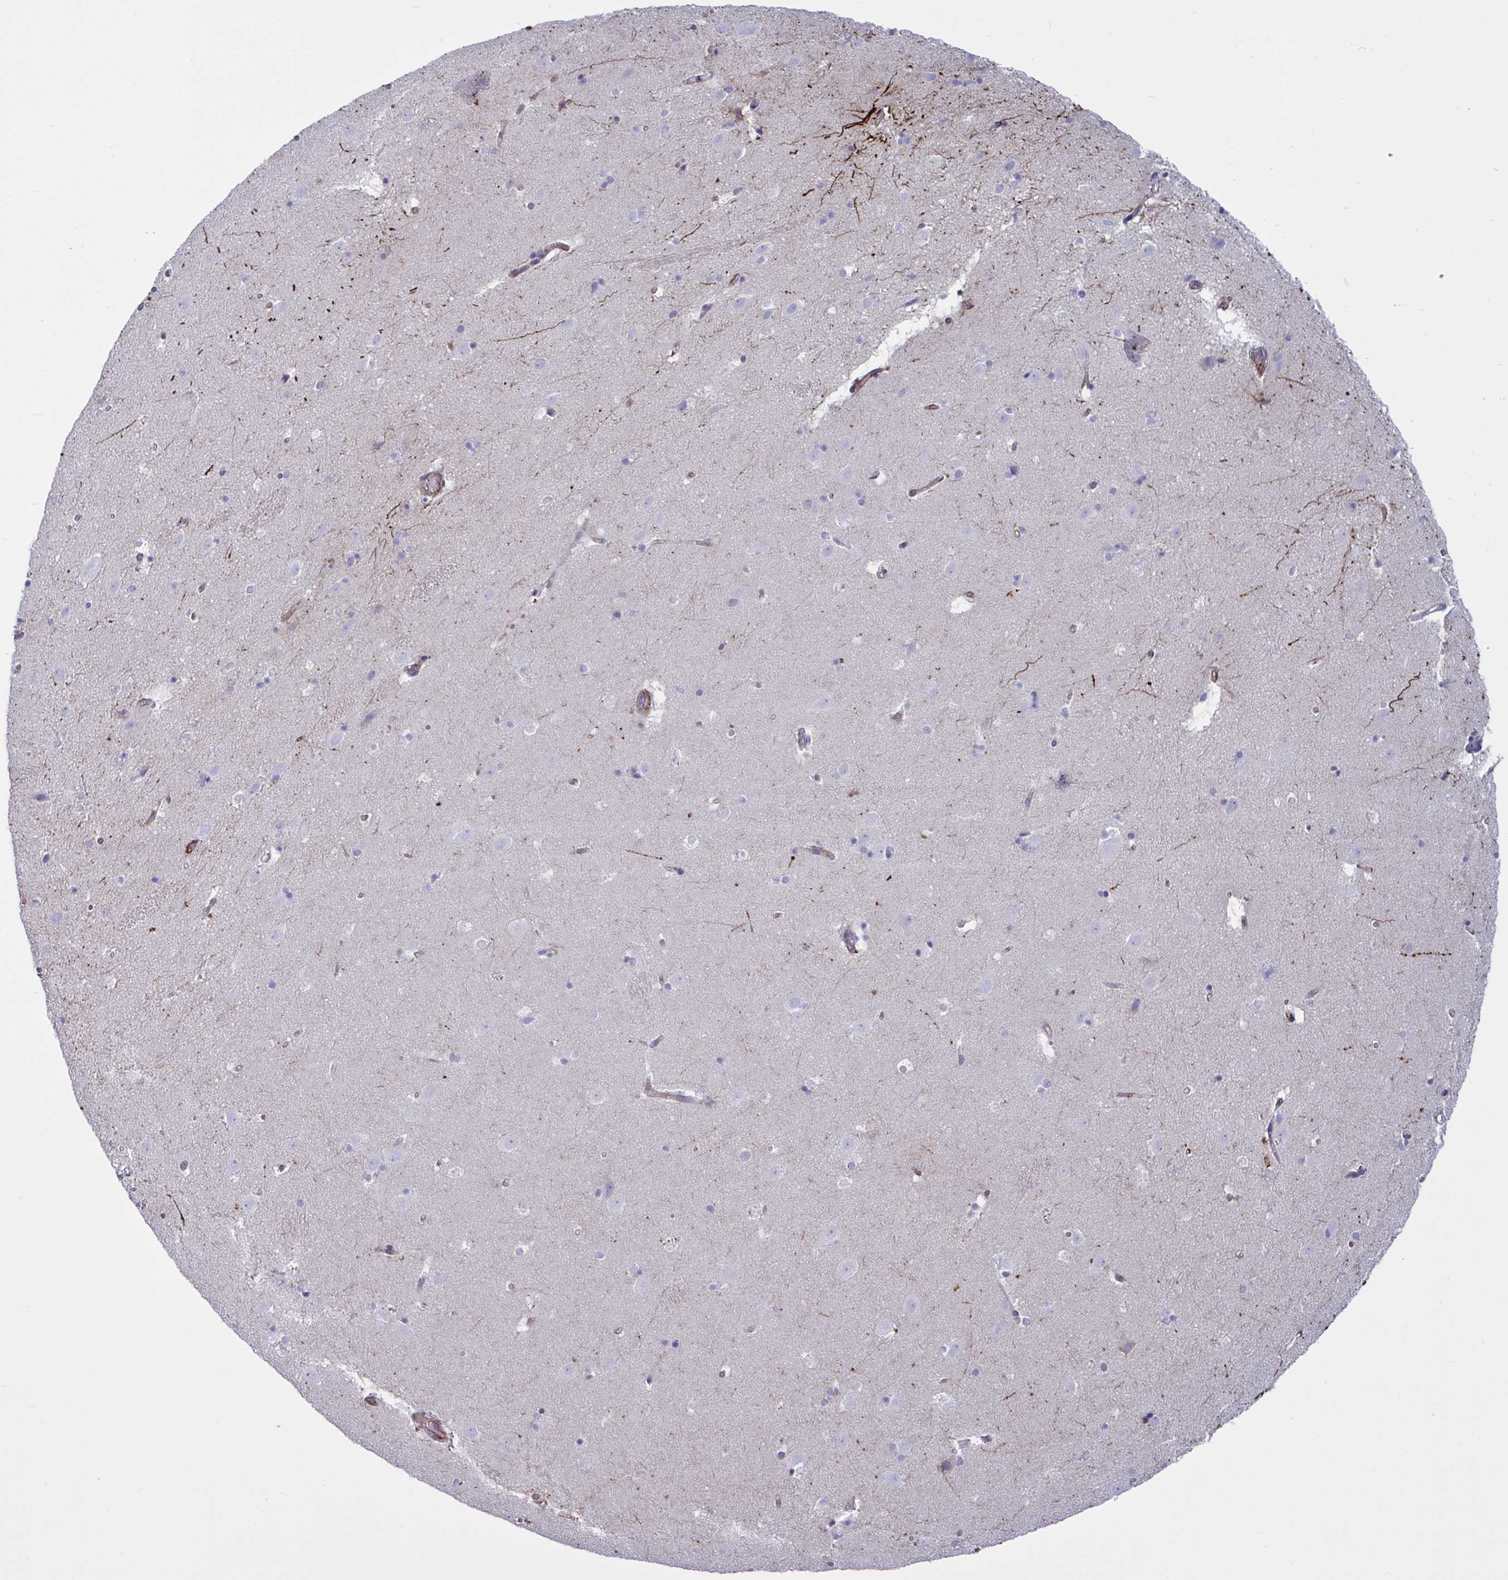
{"staining": {"intensity": "strong", "quantity": "<25%", "location": "cytoplasmic/membranous"}, "tissue": "caudate", "cell_type": "Glial cells", "image_type": "normal", "snomed": [{"axis": "morphology", "description": "Normal tissue, NOS"}, {"axis": "topography", "description": "Lateral ventricle wall"}], "caption": "This is a photomicrograph of immunohistochemistry staining of benign caudate, which shows strong expression in the cytoplasmic/membranous of glial cells.", "gene": "TMEM86B", "patient": {"sex": "male", "age": 37}}